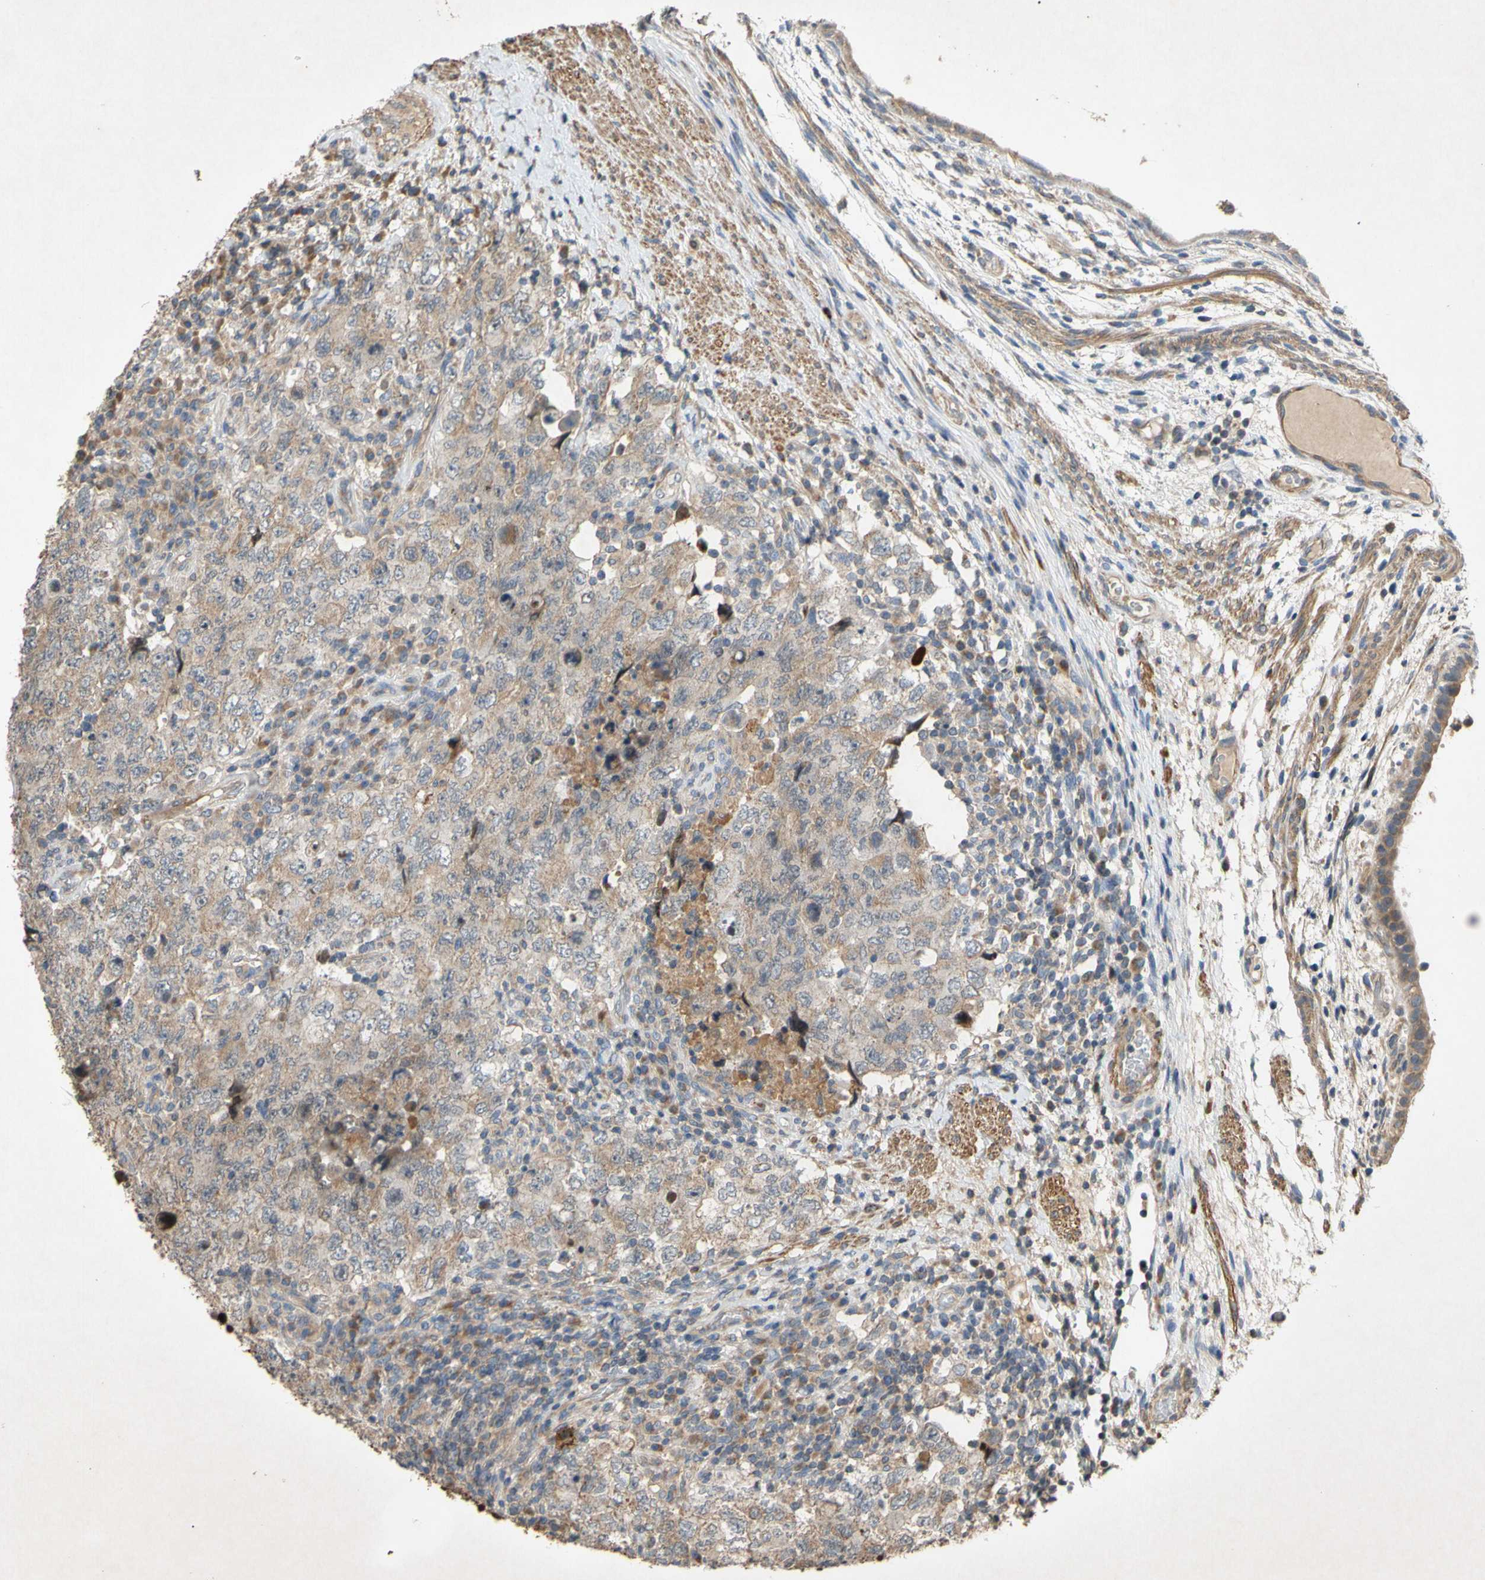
{"staining": {"intensity": "weak", "quantity": ">75%", "location": "cytoplasmic/membranous"}, "tissue": "testis cancer", "cell_type": "Tumor cells", "image_type": "cancer", "snomed": [{"axis": "morphology", "description": "Carcinoma, Embryonal, NOS"}, {"axis": "topography", "description": "Testis"}], "caption": "High-power microscopy captured an immunohistochemistry (IHC) image of testis embryonal carcinoma, revealing weak cytoplasmic/membranous staining in approximately >75% of tumor cells.", "gene": "PARD6A", "patient": {"sex": "male", "age": 26}}